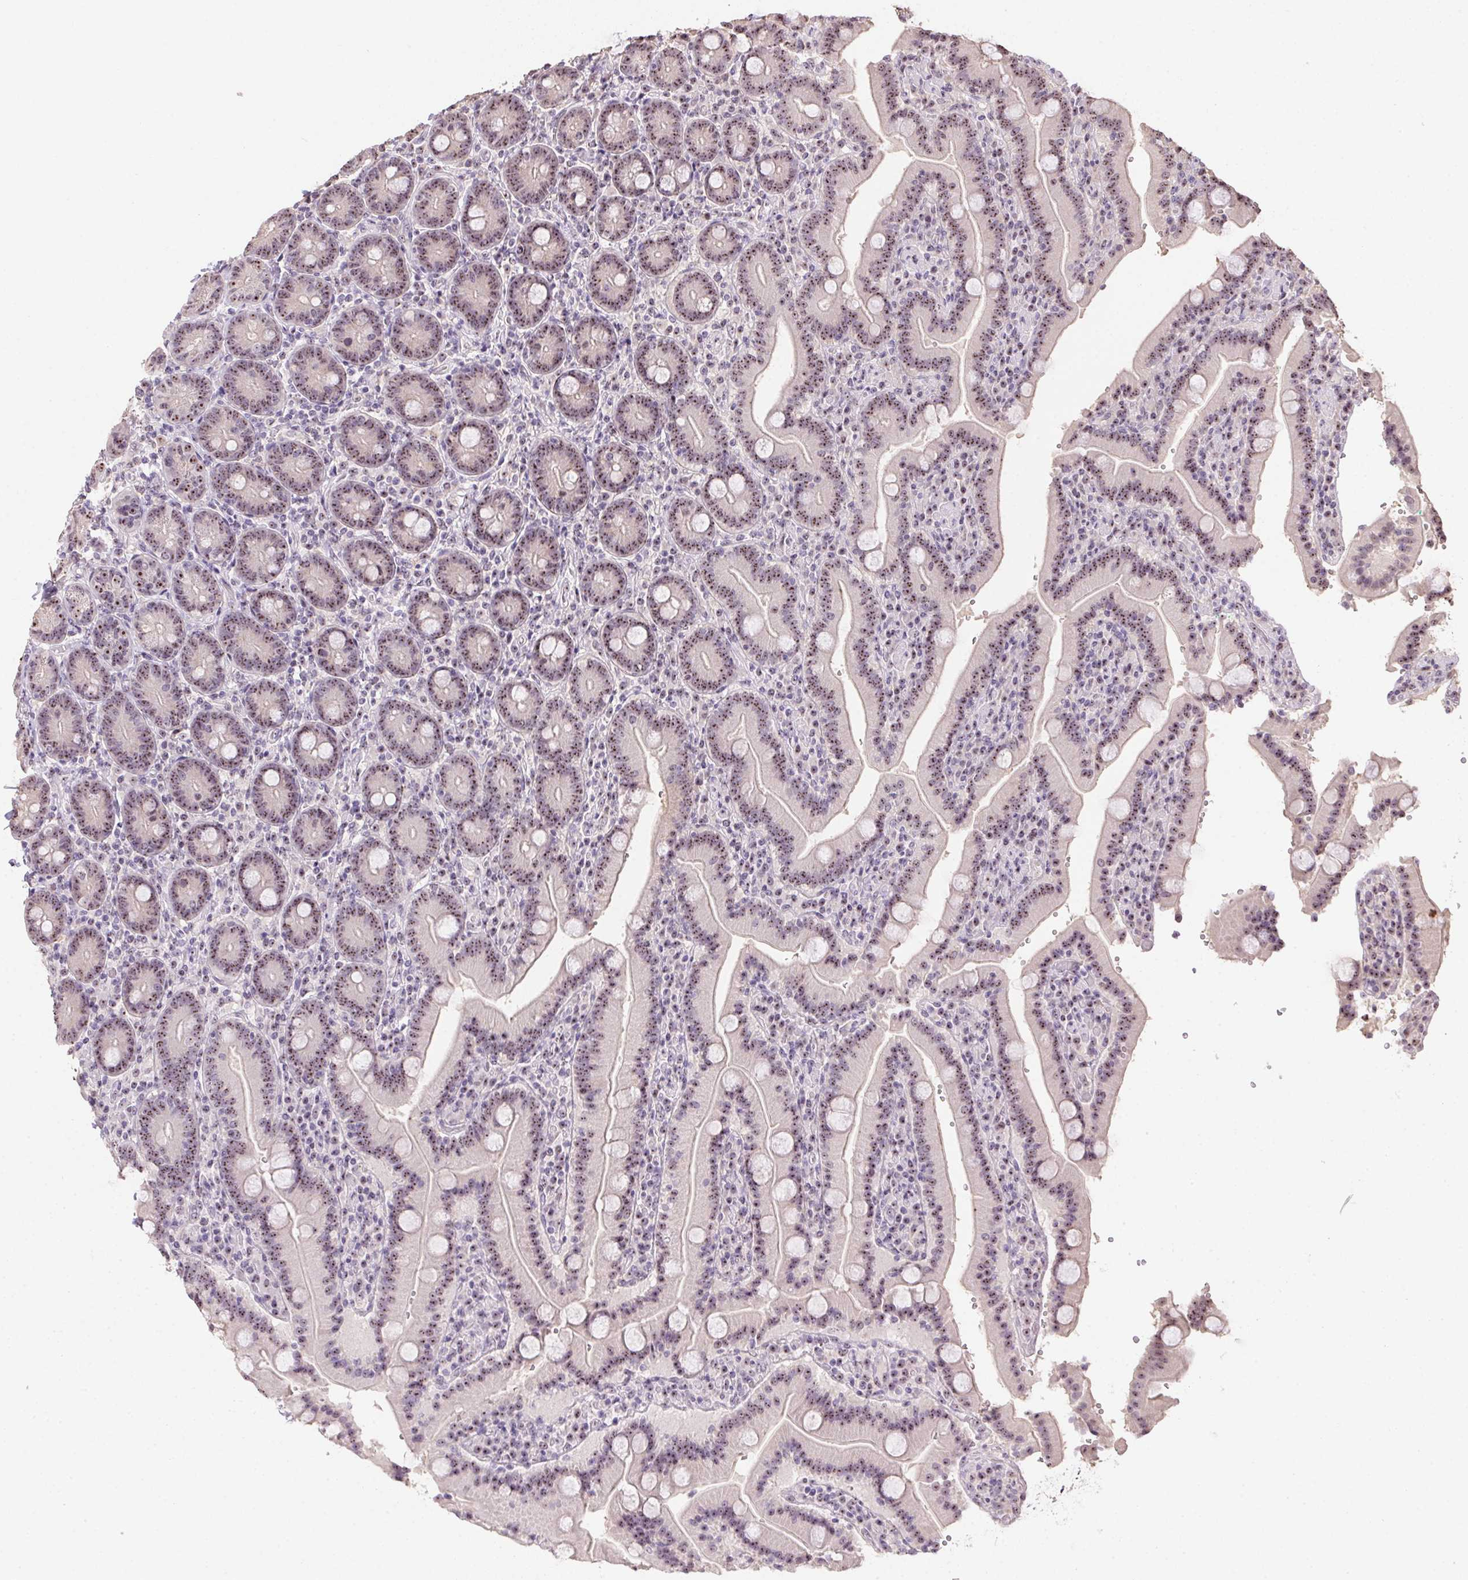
{"staining": {"intensity": "moderate", "quantity": ">75%", "location": "nuclear"}, "tissue": "duodenum", "cell_type": "Glandular cells", "image_type": "normal", "snomed": [{"axis": "morphology", "description": "Normal tissue, NOS"}, {"axis": "topography", "description": "Duodenum"}], "caption": "Protein expression analysis of normal duodenum reveals moderate nuclear expression in about >75% of glandular cells.", "gene": "BATF2", "patient": {"sex": "female", "age": 62}}